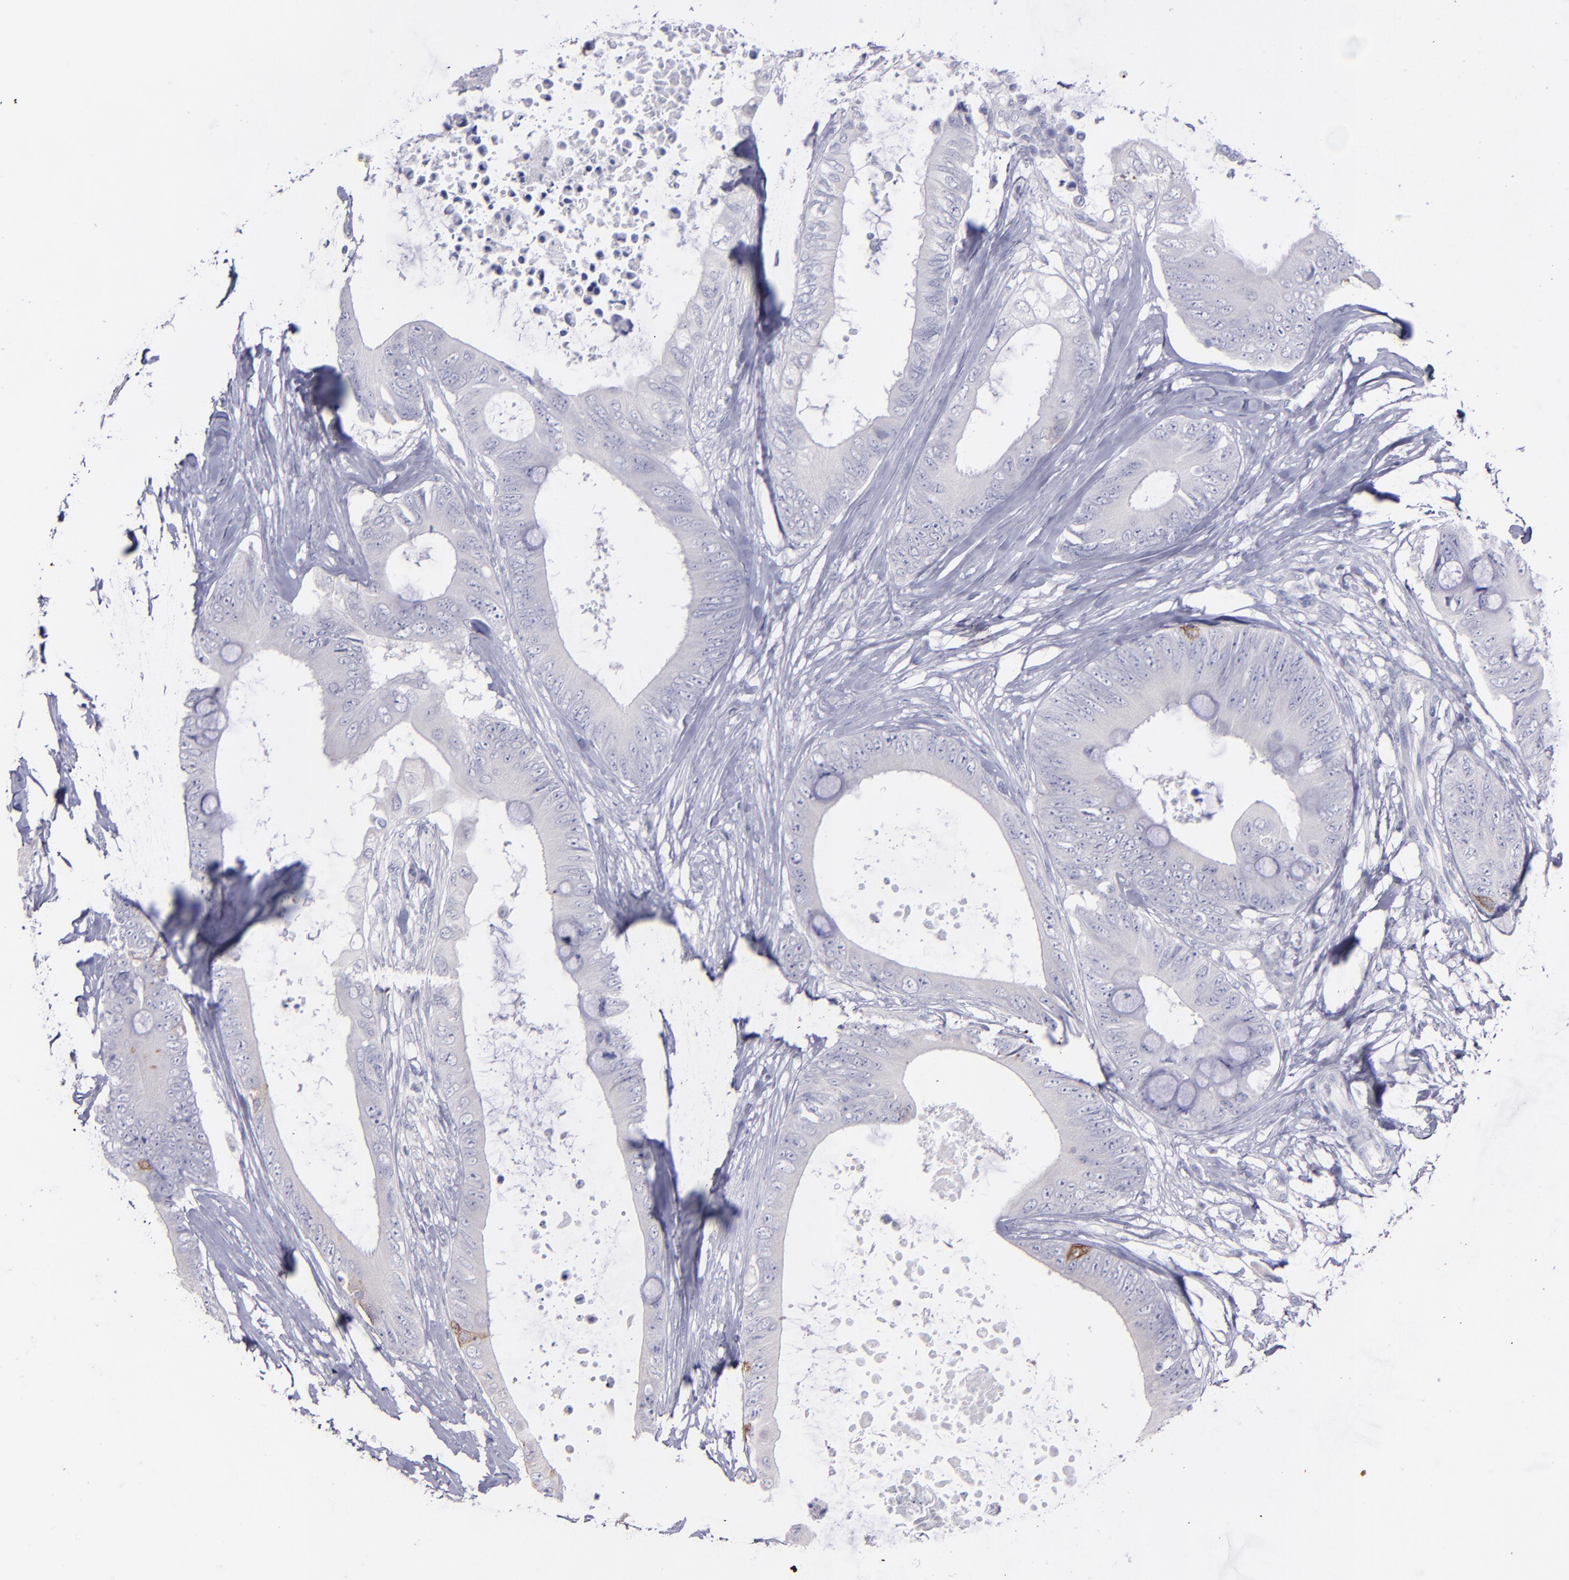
{"staining": {"intensity": "negative", "quantity": "none", "location": "none"}, "tissue": "colorectal cancer", "cell_type": "Tumor cells", "image_type": "cancer", "snomed": [{"axis": "morphology", "description": "Normal tissue, NOS"}, {"axis": "morphology", "description": "Adenocarcinoma, NOS"}, {"axis": "topography", "description": "Rectum"}, {"axis": "topography", "description": "Peripheral nerve tissue"}], "caption": "Immunohistochemistry photomicrograph of human adenocarcinoma (colorectal) stained for a protein (brown), which shows no positivity in tumor cells. (Stains: DAB immunohistochemistry with hematoxylin counter stain, Microscopy: brightfield microscopy at high magnification).", "gene": "SNAP25", "patient": {"sex": "female", "age": 77}}